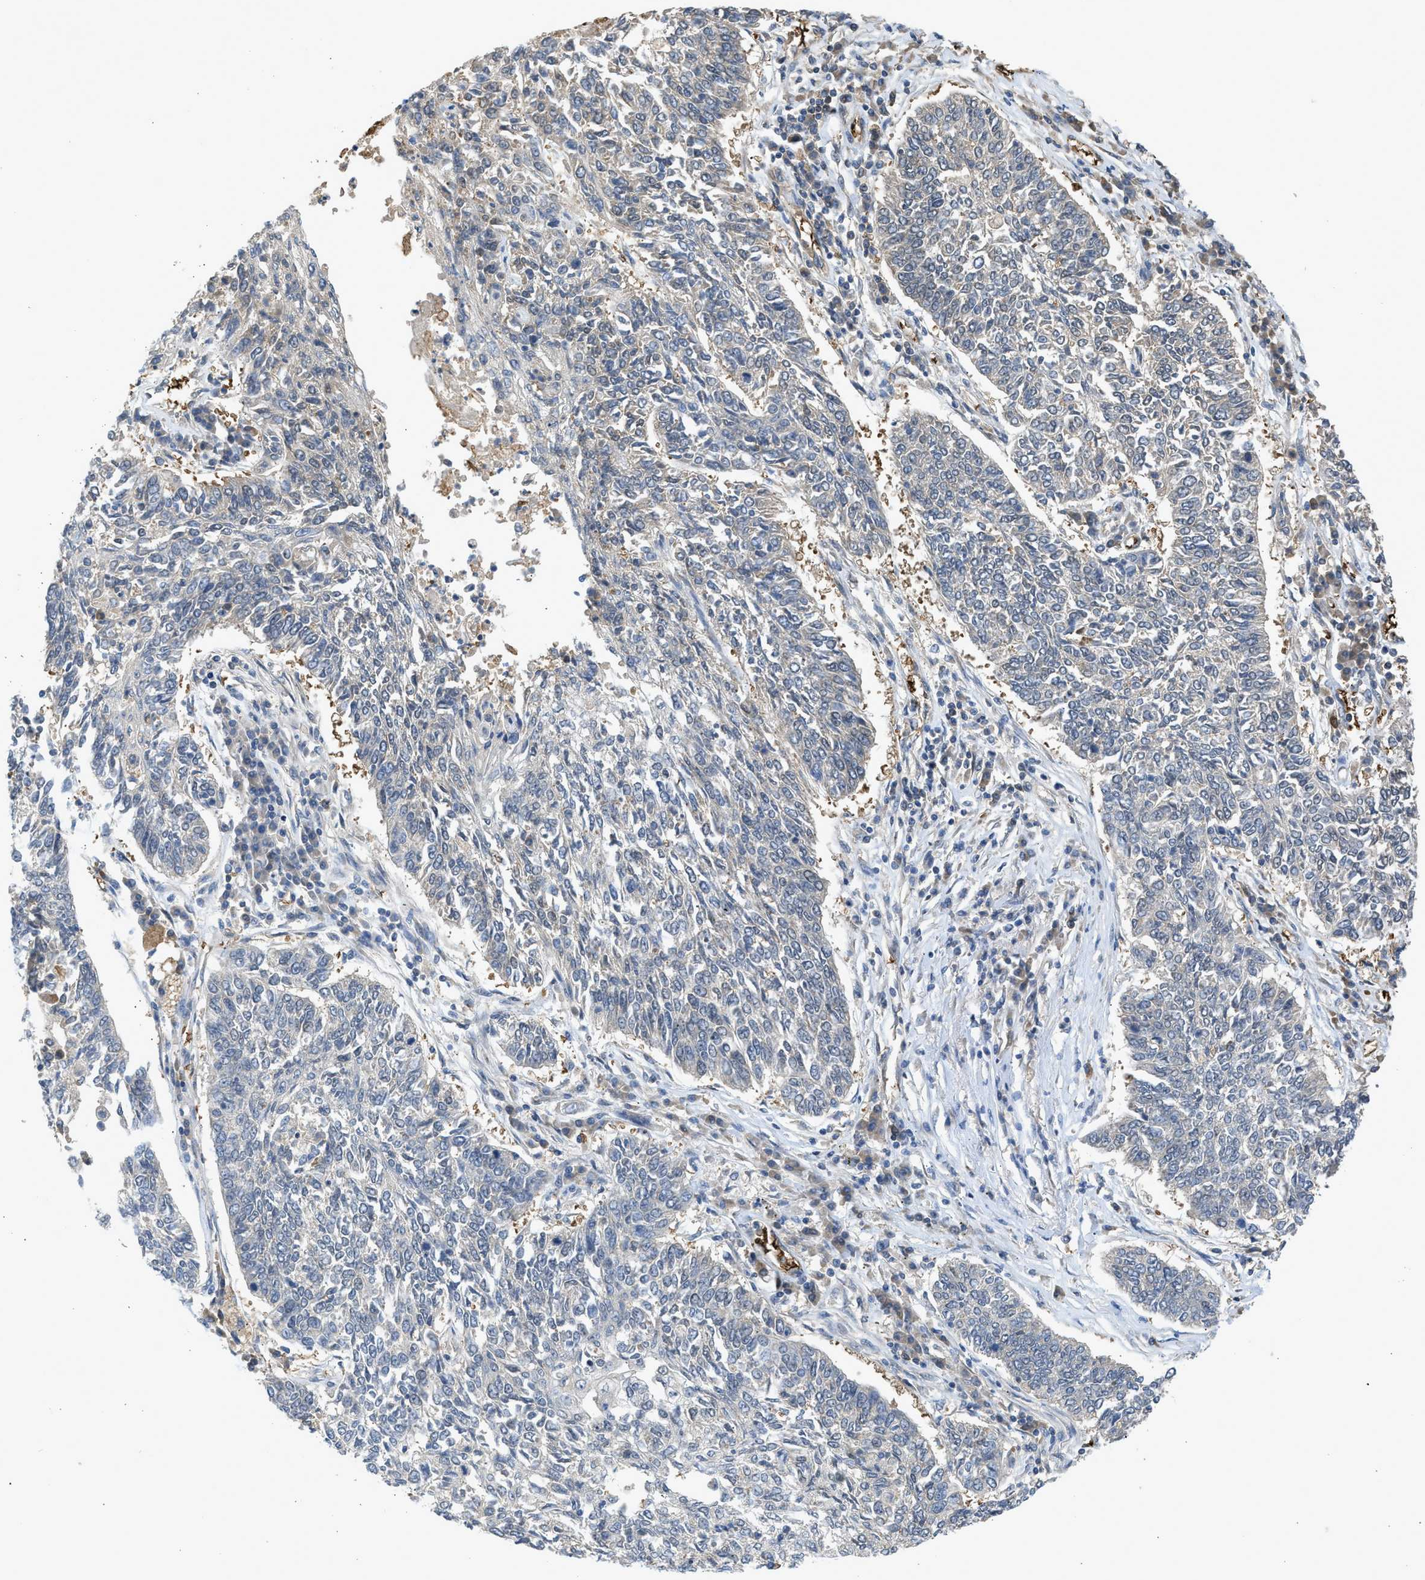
{"staining": {"intensity": "negative", "quantity": "none", "location": "none"}, "tissue": "lung cancer", "cell_type": "Tumor cells", "image_type": "cancer", "snomed": [{"axis": "morphology", "description": "Normal tissue, NOS"}, {"axis": "morphology", "description": "Squamous cell carcinoma, NOS"}, {"axis": "topography", "description": "Cartilage tissue"}, {"axis": "topography", "description": "Bronchus"}, {"axis": "topography", "description": "Lung"}], "caption": "An IHC micrograph of squamous cell carcinoma (lung) is shown. There is no staining in tumor cells of squamous cell carcinoma (lung). The staining was performed using DAB (3,3'-diaminobenzidine) to visualize the protein expression in brown, while the nuclei were stained in blue with hematoxylin (Magnification: 20x).", "gene": "MAPK7", "patient": {"sex": "female", "age": 49}}